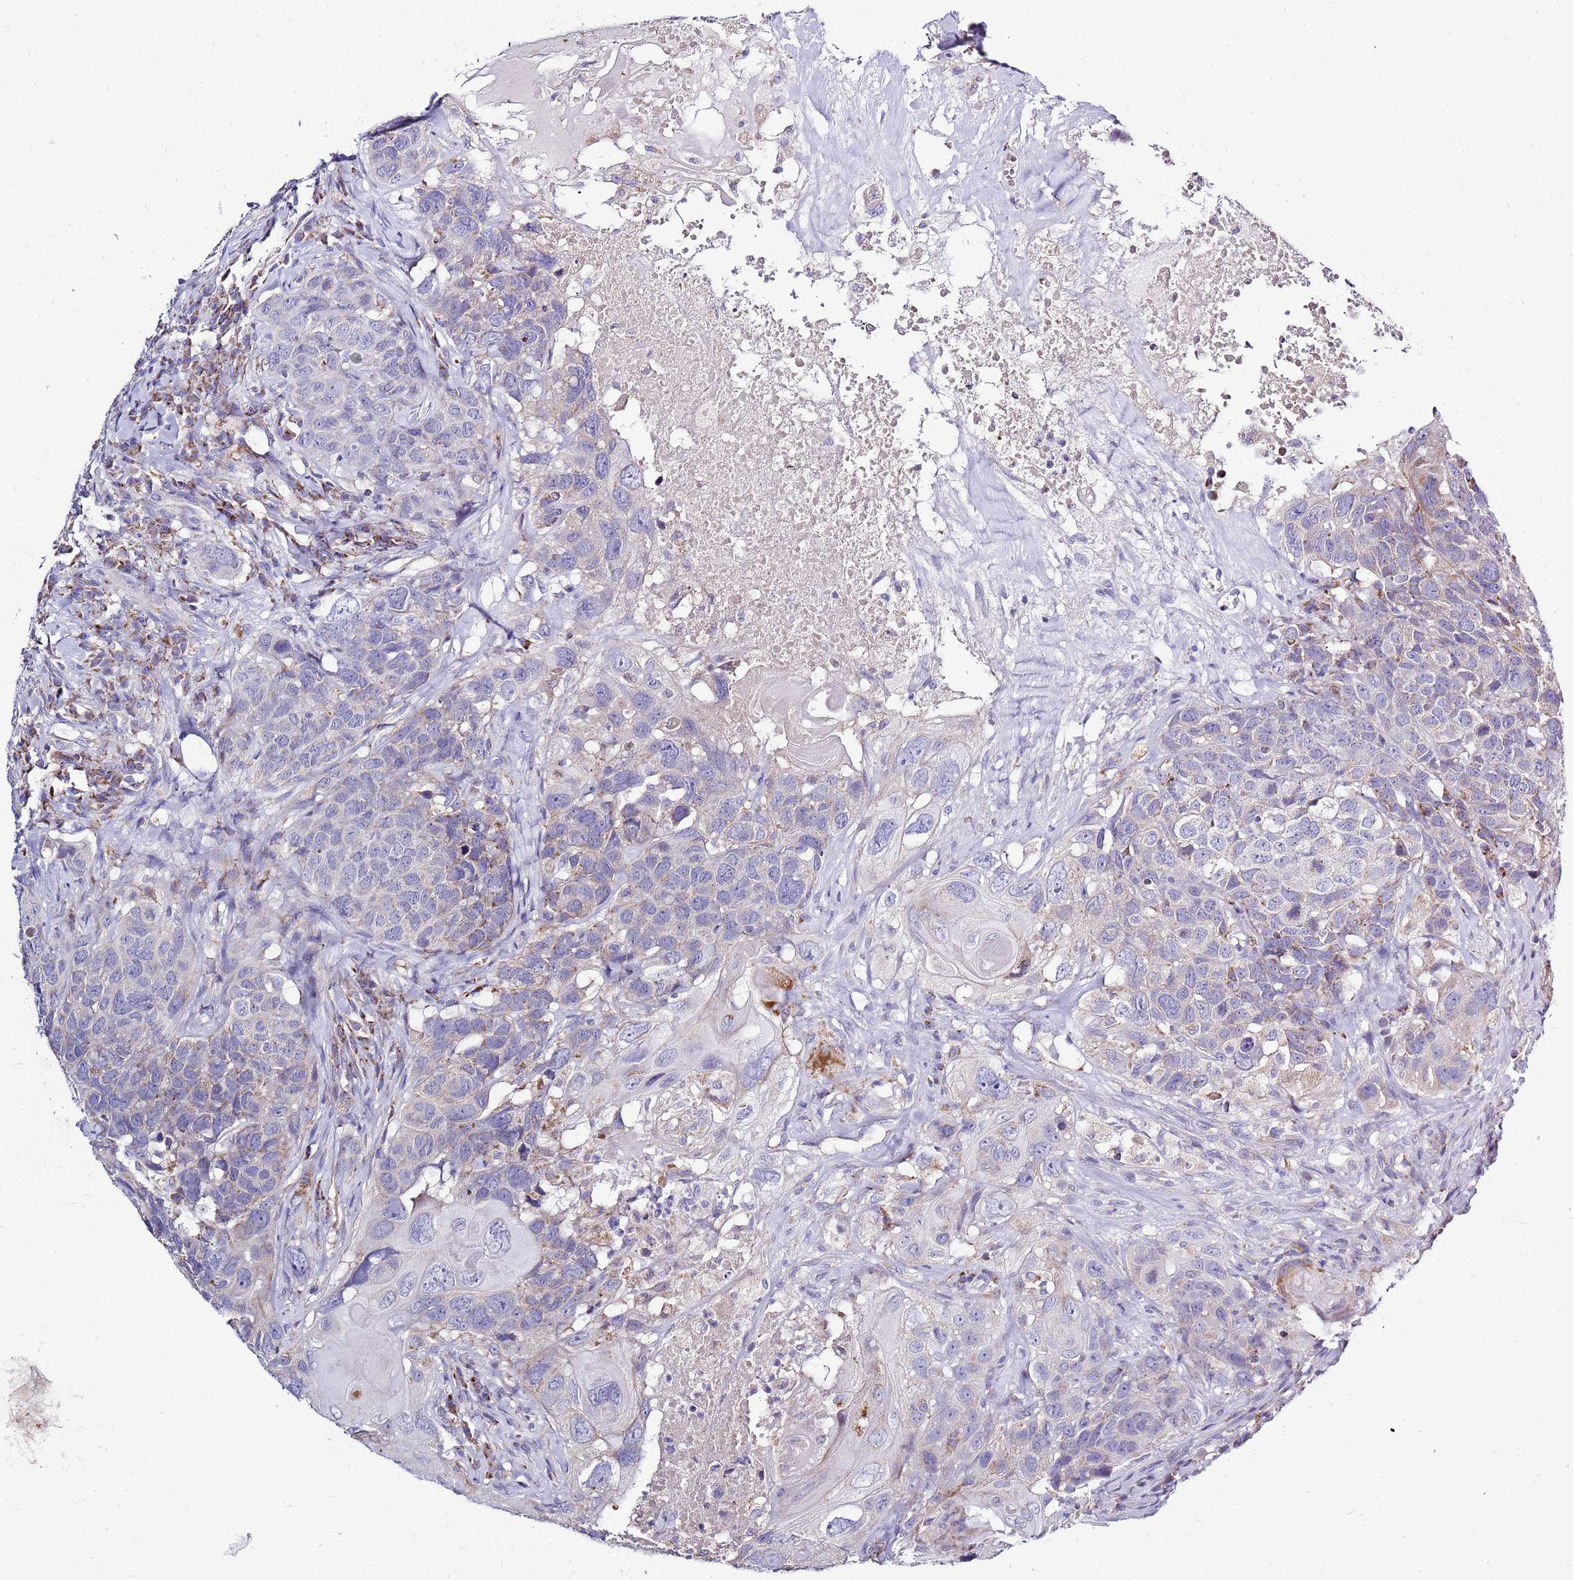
{"staining": {"intensity": "negative", "quantity": "none", "location": "none"}, "tissue": "head and neck cancer", "cell_type": "Tumor cells", "image_type": "cancer", "snomed": [{"axis": "morphology", "description": "Squamous cell carcinoma, NOS"}, {"axis": "topography", "description": "Head-Neck"}], "caption": "Image shows no significant protein positivity in tumor cells of head and neck cancer. (DAB IHC visualized using brightfield microscopy, high magnification).", "gene": "IGF1R", "patient": {"sex": "male", "age": 66}}